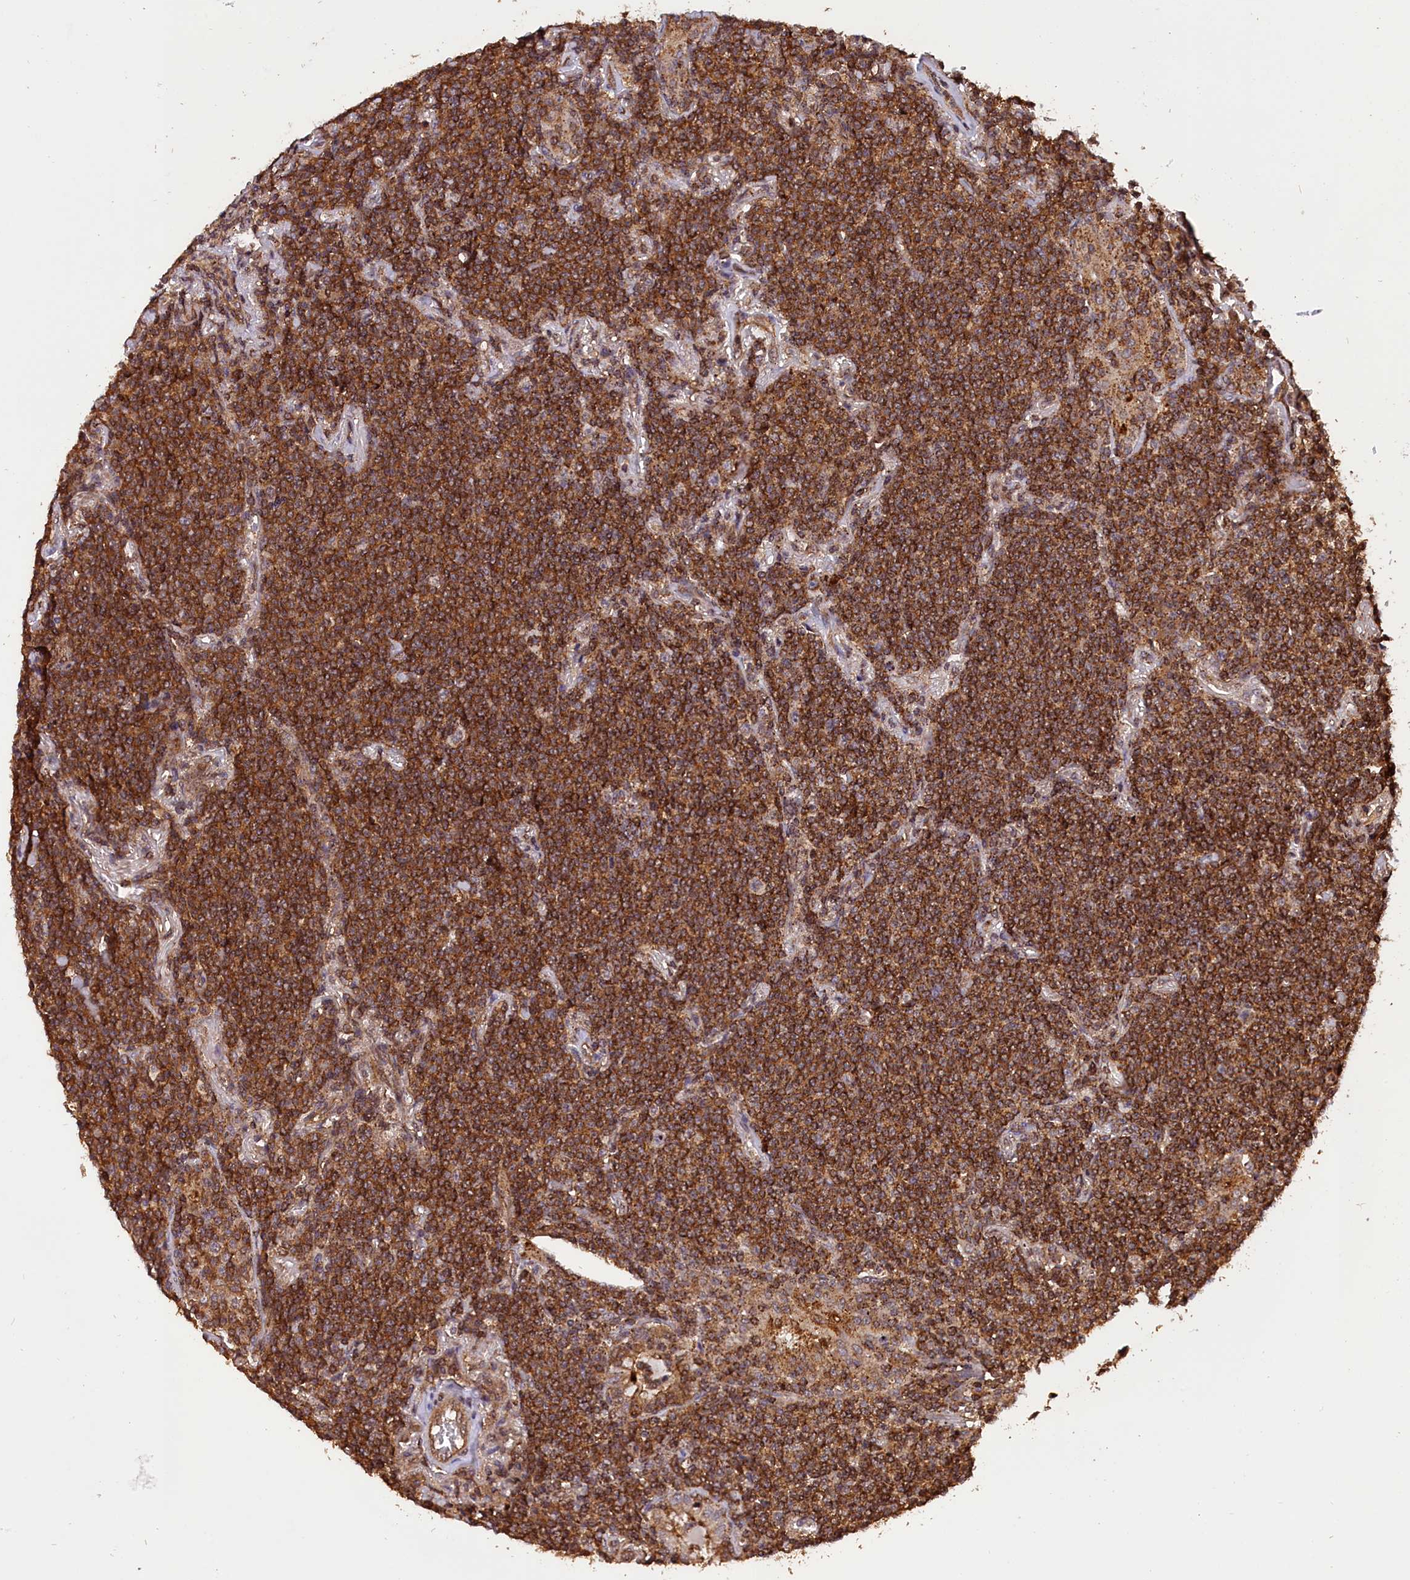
{"staining": {"intensity": "strong", "quantity": ">75%", "location": "cytoplasmic/membranous"}, "tissue": "lymphoma", "cell_type": "Tumor cells", "image_type": "cancer", "snomed": [{"axis": "morphology", "description": "Malignant lymphoma, non-Hodgkin's type, Low grade"}, {"axis": "topography", "description": "Lung"}], "caption": "Immunohistochemistry (IHC) image of neoplastic tissue: lymphoma stained using IHC exhibits high levels of strong protein expression localized specifically in the cytoplasmic/membranous of tumor cells, appearing as a cytoplasmic/membranous brown color.", "gene": "IST1", "patient": {"sex": "female", "age": 71}}